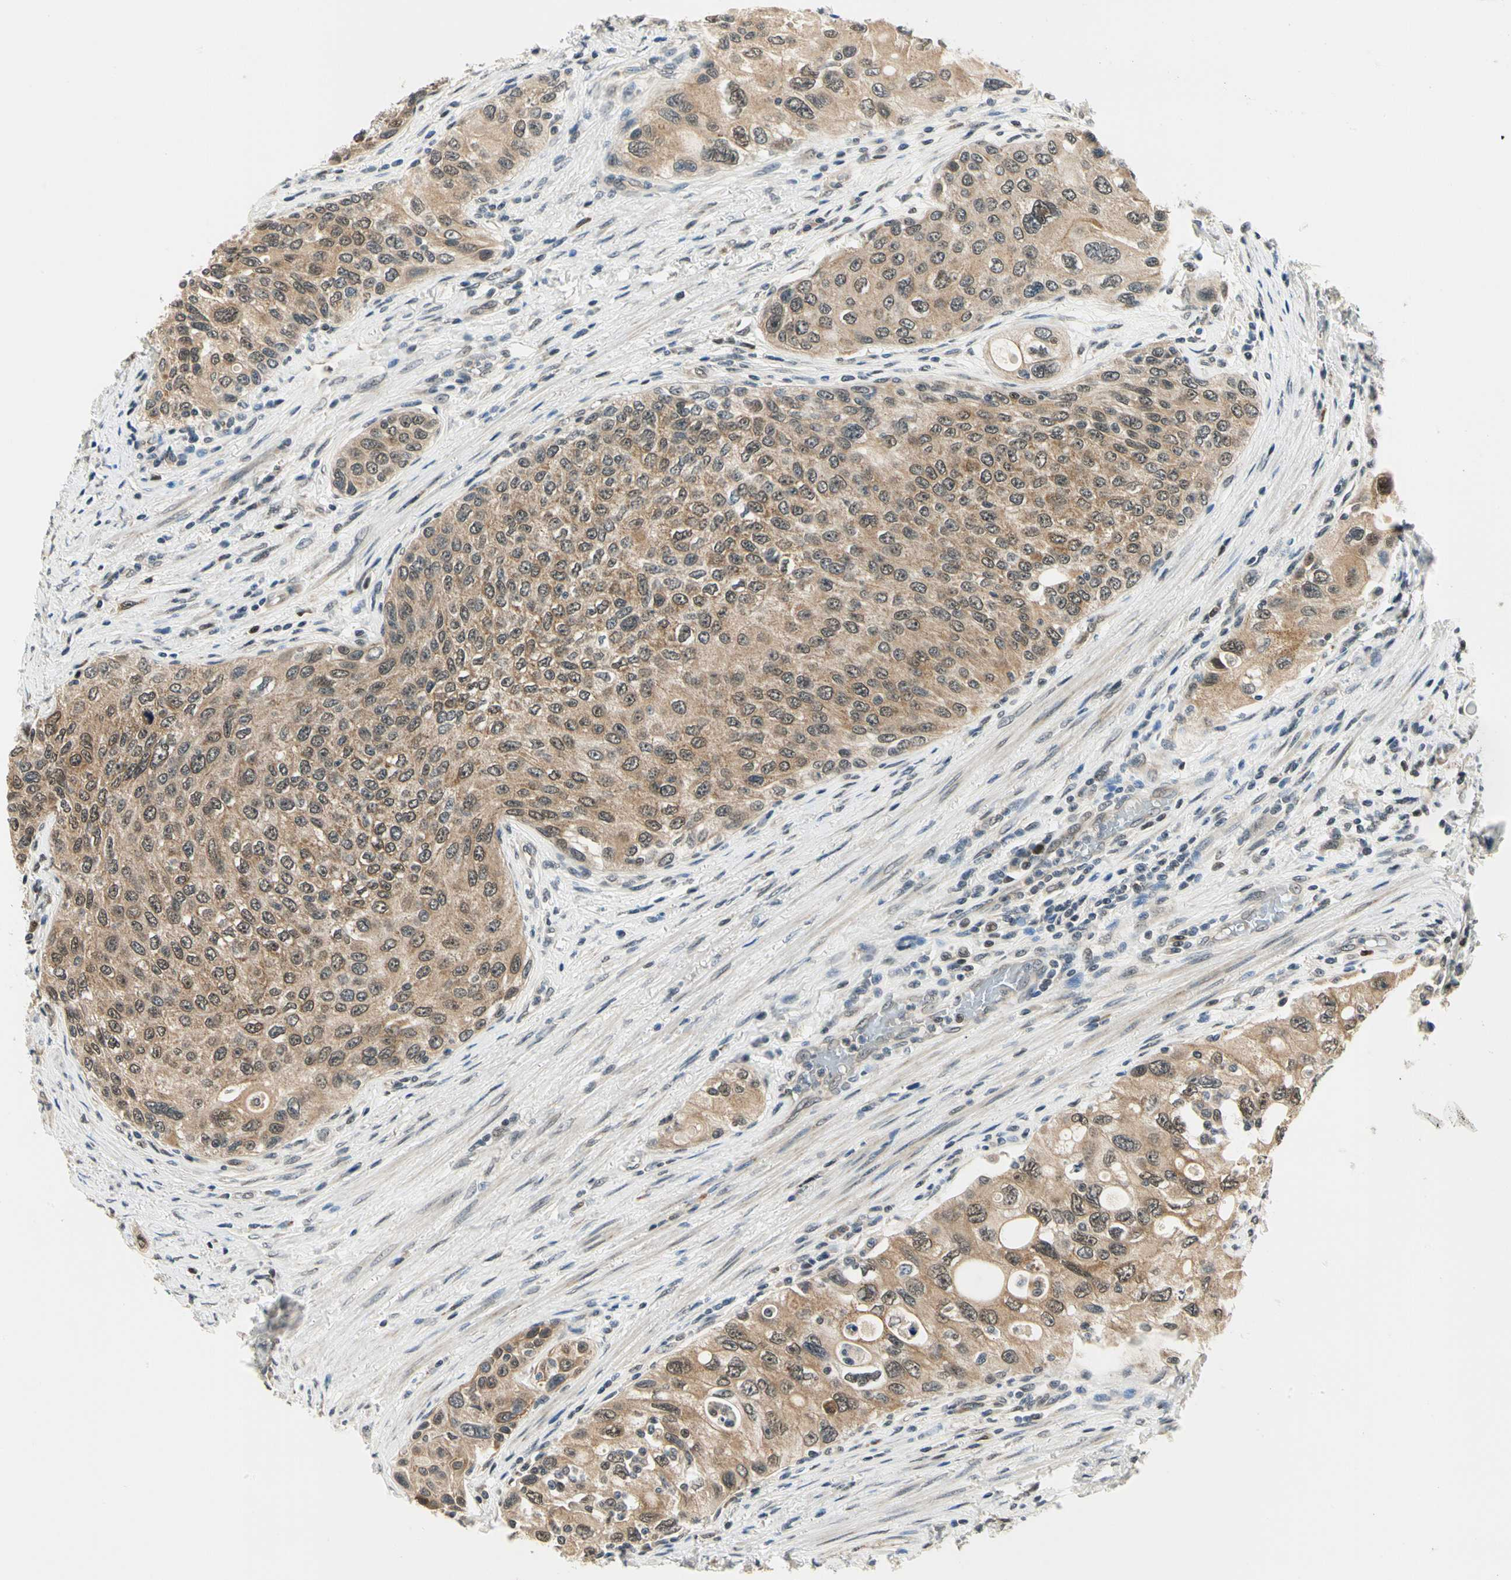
{"staining": {"intensity": "moderate", "quantity": ">75%", "location": "cytoplasmic/membranous"}, "tissue": "urothelial cancer", "cell_type": "Tumor cells", "image_type": "cancer", "snomed": [{"axis": "morphology", "description": "Urothelial carcinoma, High grade"}, {"axis": "topography", "description": "Urinary bladder"}], "caption": "This photomicrograph shows urothelial cancer stained with IHC to label a protein in brown. The cytoplasmic/membranous of tumor cells show moderate positivity for the protein. Nuclei are counter-stained blue.", "gene": "PDK2", "patient": {"sex": "female", "age": 56}}